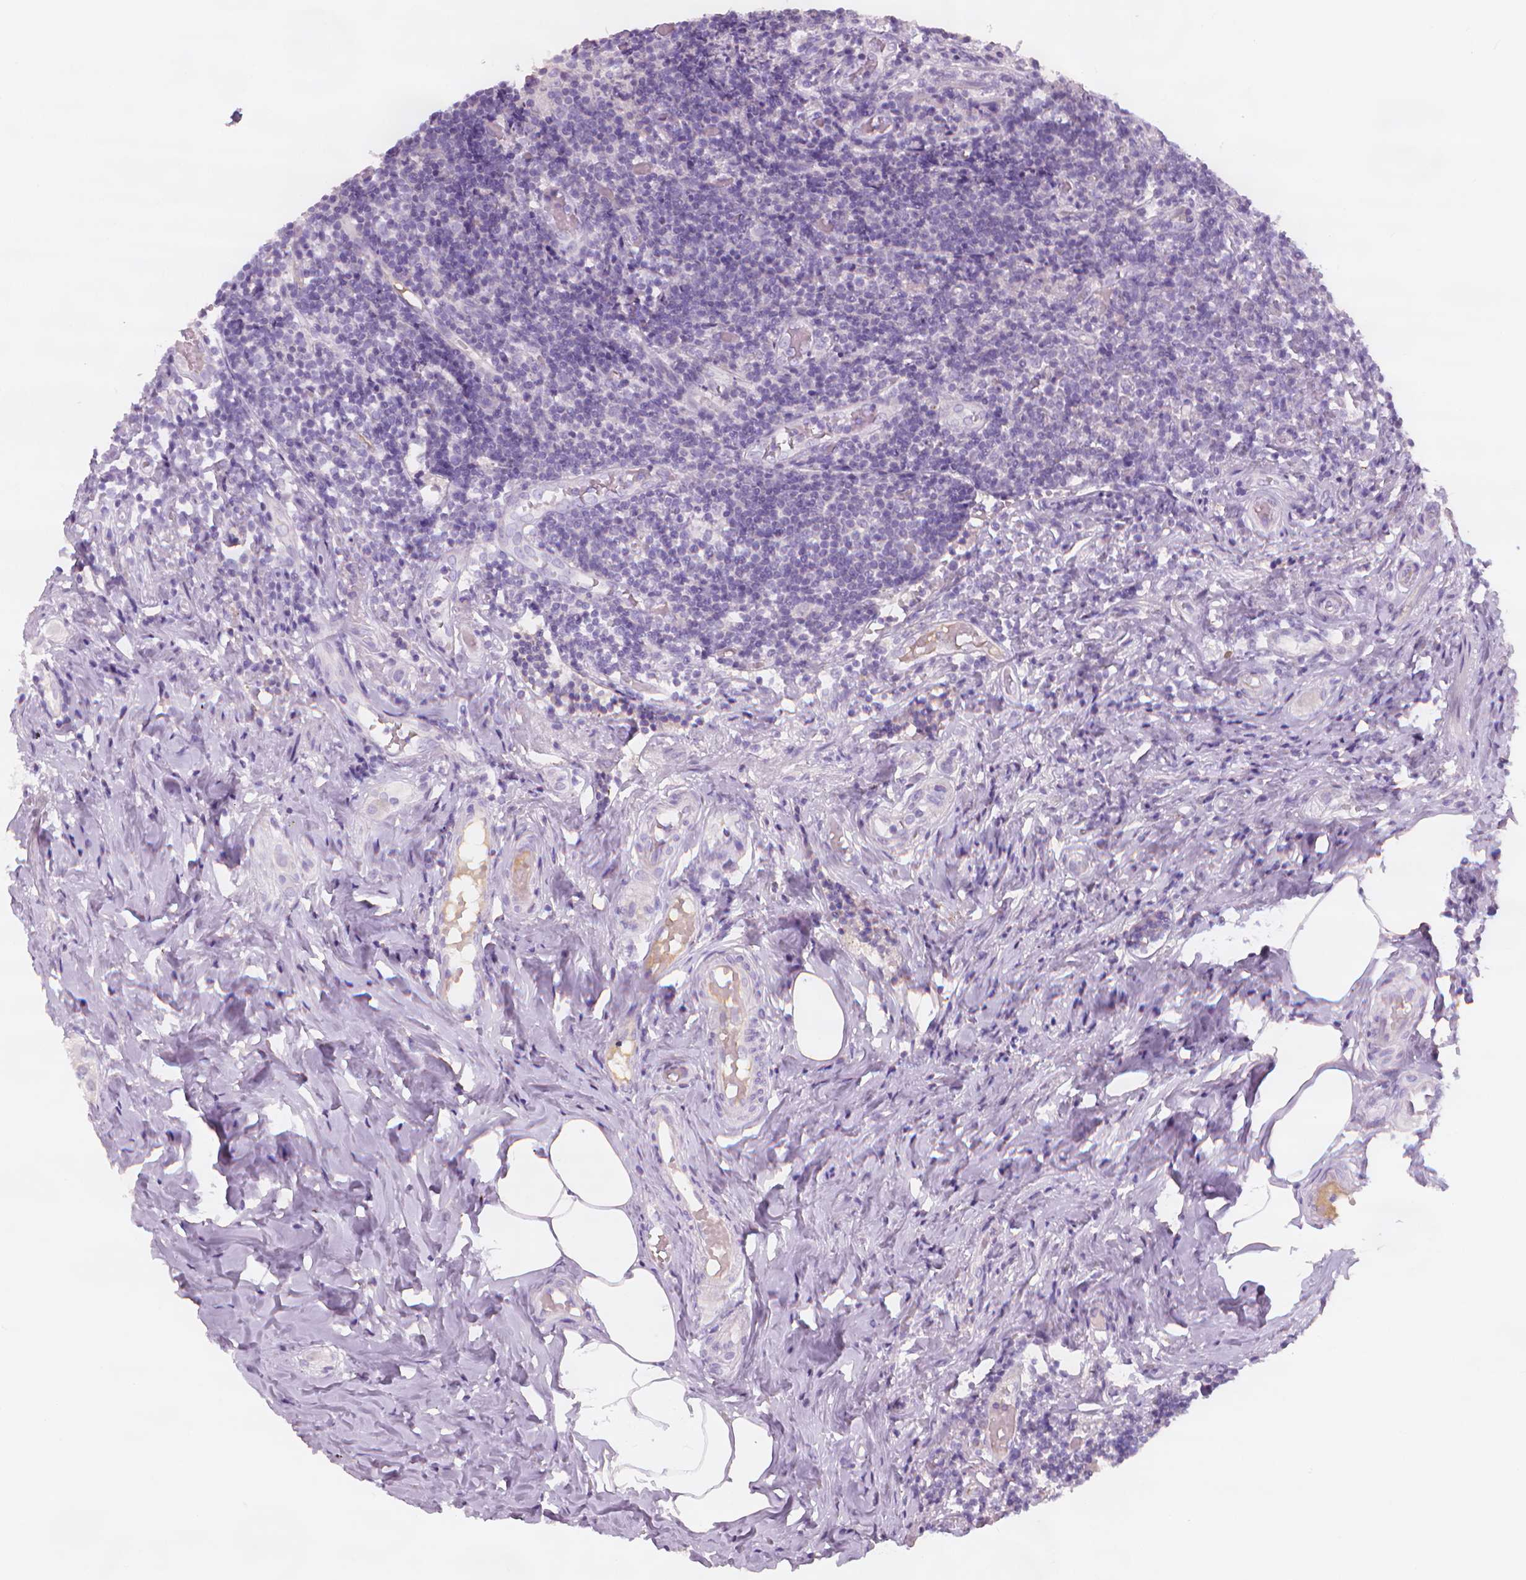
{"staining": {"intensity": "negative", "quantity": "none", "location": "none"}, "tissue": "appendix", "cell_type": "Glandular cells", "image_type": "normal", "snomed": [{"axis": "morphology", "description": "Normal tissue, NOS"}, {"axis": "topography", "description": "Appendix"}], "caption": "DAB (3,3'-diaminobenzidine) immunohistochemical staining of normal human appendix exhibits no significant expression in glandular cells.", "gene": "APOA4", "patient": {"sex": "female", "age": 32}}